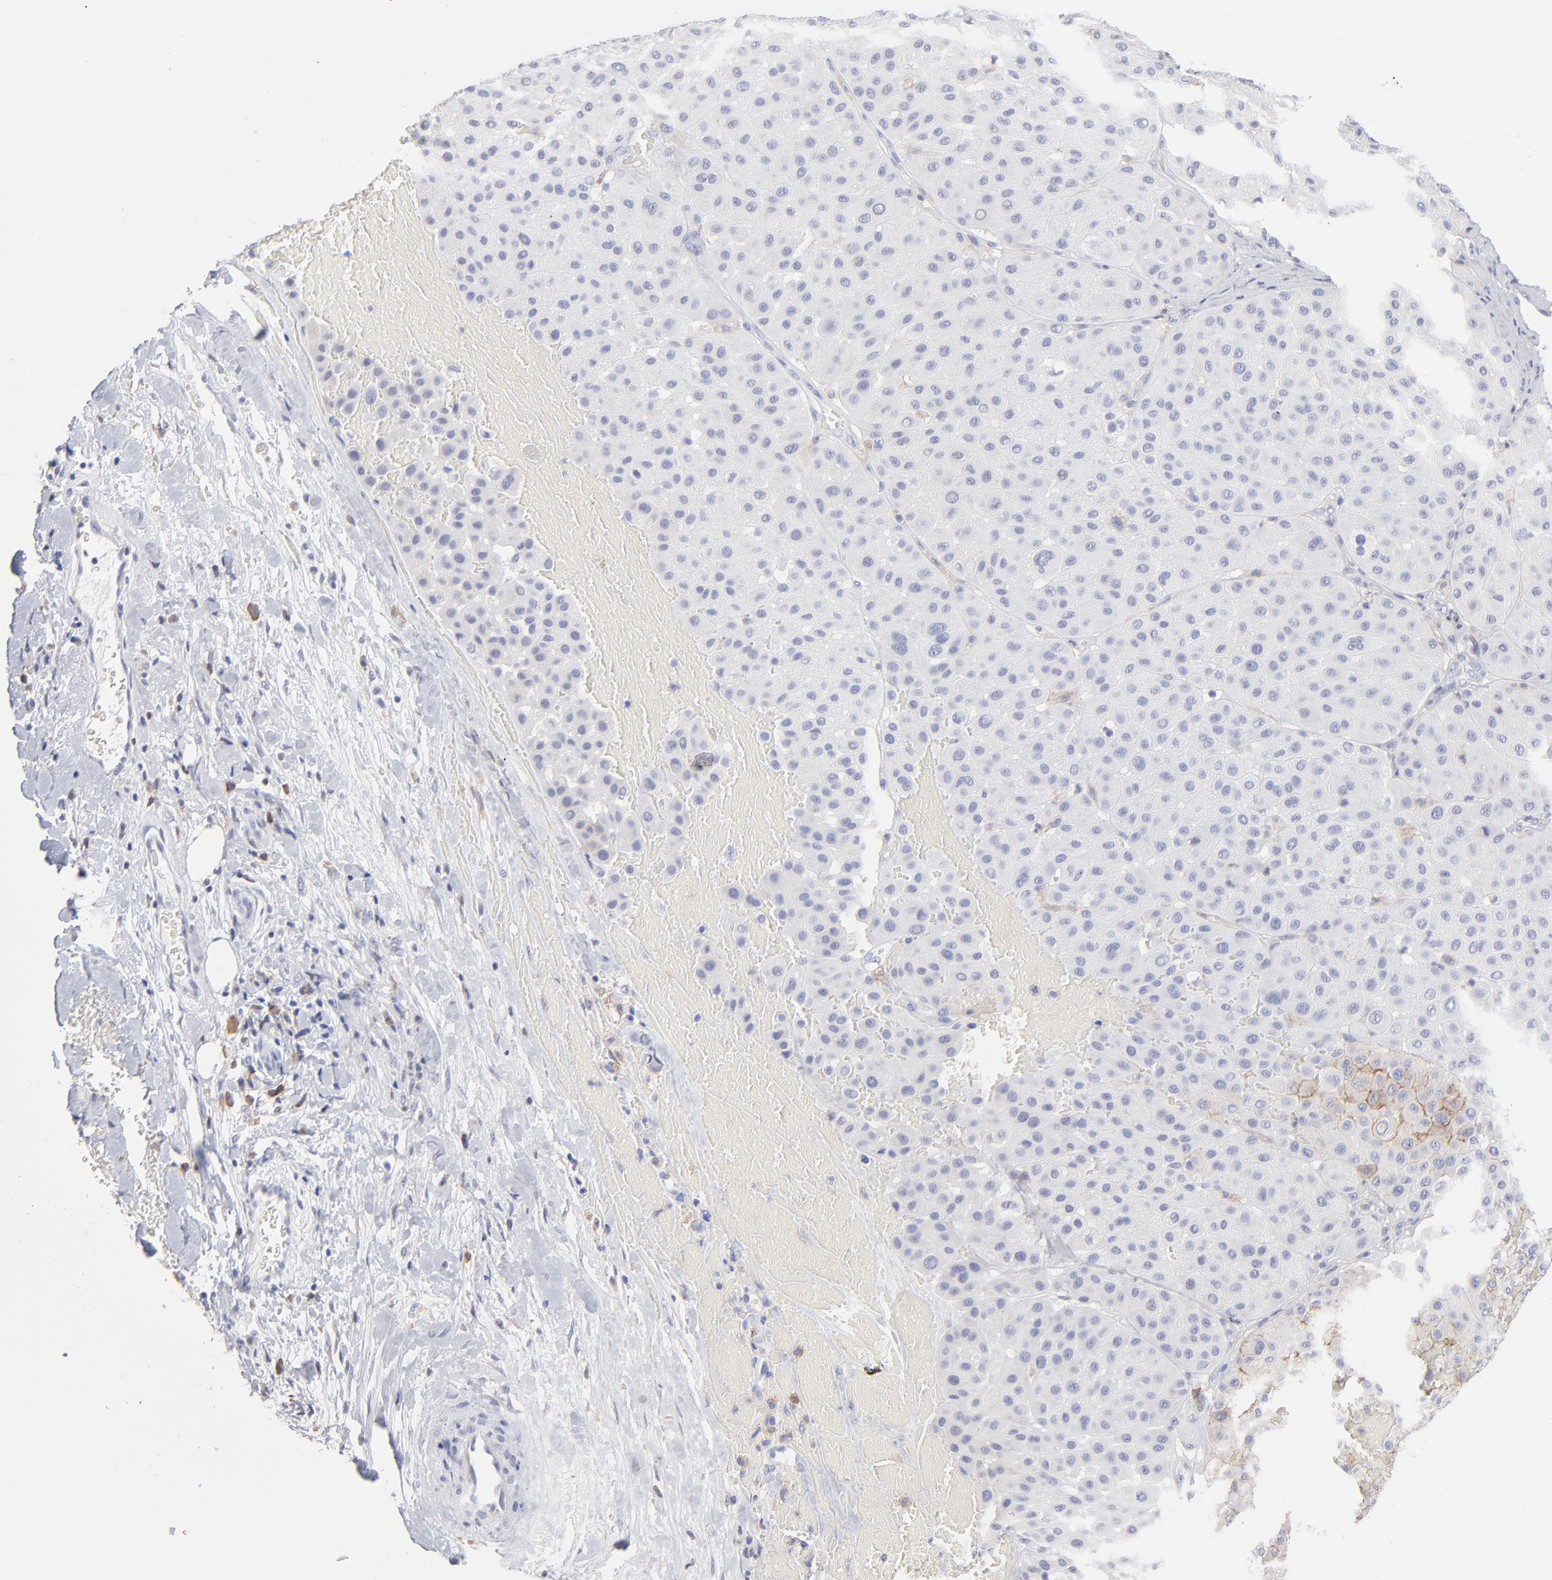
{"staining": {"intensity": "negative", "quantity": "none", "location": "none"}, "tissue": "melanoma", "cell_type": "Tumor cells", "image_type": "cancer", "snomed": [{"axis": "morphology", "description": "Normal tissue, NOS"}, {"axis": "morphology", "description": "Malignant melanoma, Metastatic site"}, {"axis": "topography", "description": "Skin"}], "caption": "The image demonstrates no staining of tumor cells in melanoma.", "gene": "LAT2", "patient": {"sex": "male", "age": 41}}